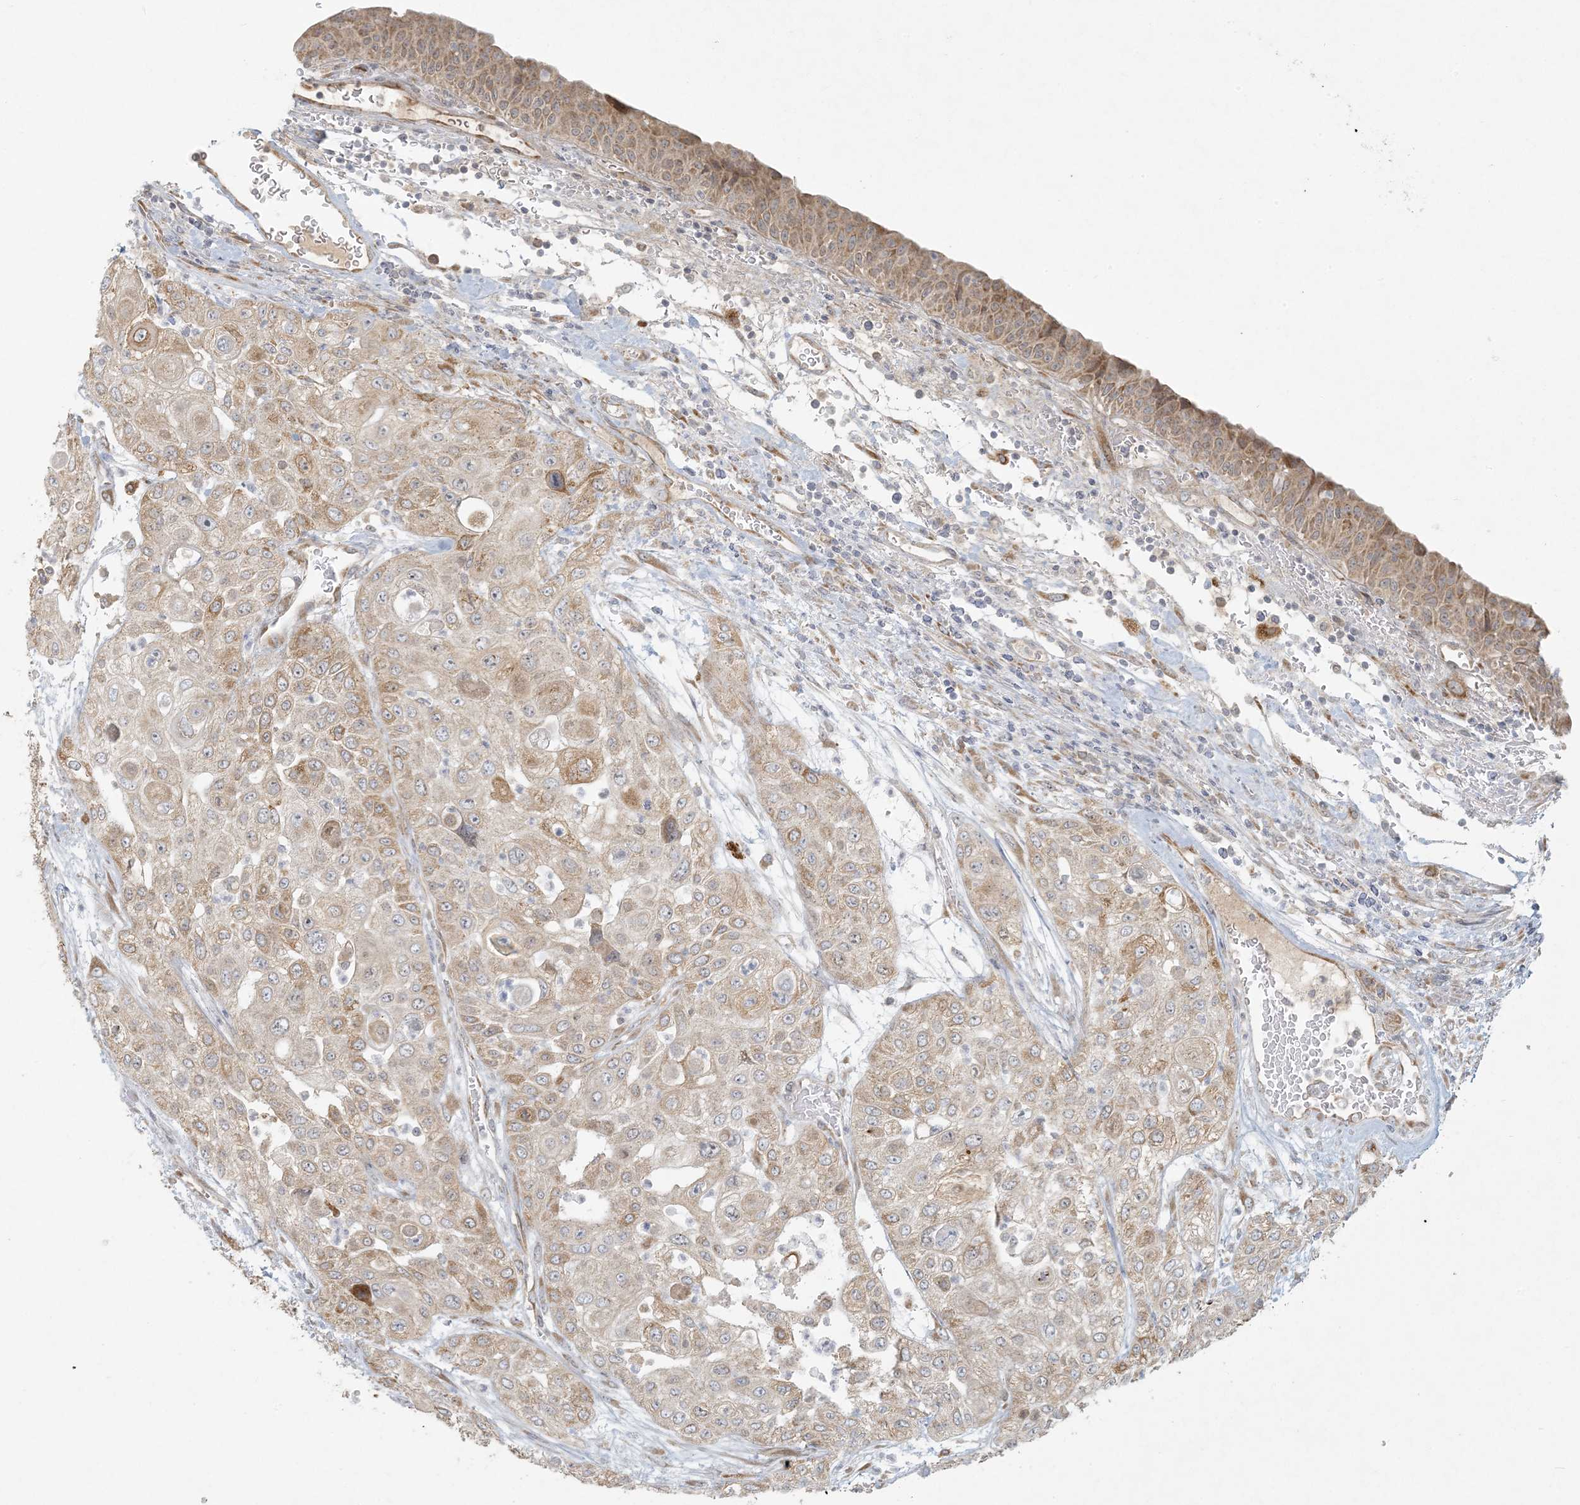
{"staining": {"intensity": "moderate", "quantity": ">75%", "location": "cytoplasmic/membranous"}, "tissue": "urothelial cancer", "cell_type": "Tumor cells", "image_type": "cancer", "snomed": [{"axis": "morphology", "description": "Urothelial carcinoma, High grade"}, {"axis": "topography", "description": "Urinary bladder"}], "caption": "Immunohistochemistry (IHC) staining of urothelial cancer, which shows medium levels of moderate cytoplasmic/membranous expression in approximately >75% of tumor cells indicating moderate cytoplasmic/membranous protein positivity. The staining was performed using DAB (3,3'-diaminobenzidine) (brown) for protein detection and nuclei were counterstained in hematoxylin (blue).", "gene": "HACL1", "patient": {"sex": "female", "age": 79}}